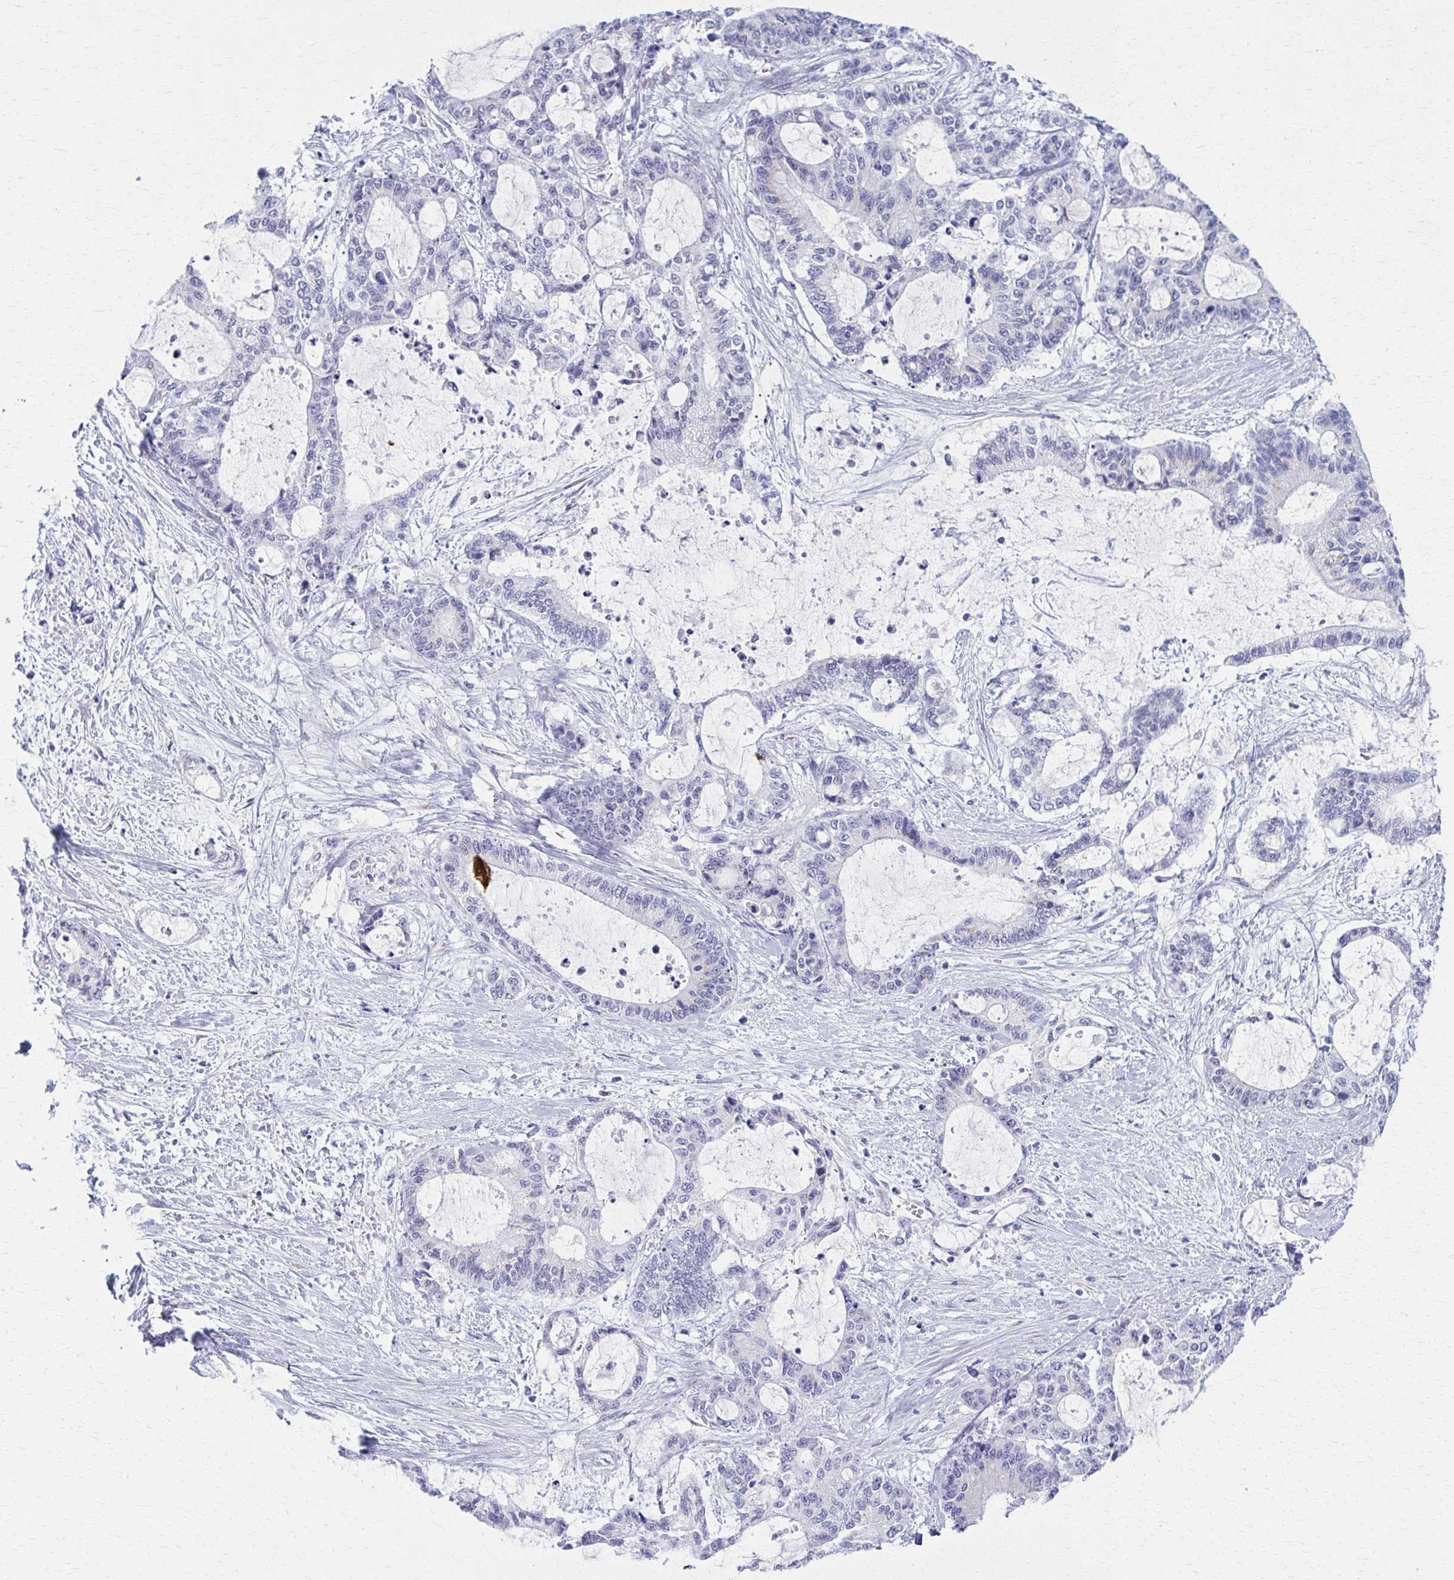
{"staining": {"intensity": "weak", "quantity": "25%-75%", "location": "cytoplasmic/membranous"}, "tissue": "liver cancer", "cell_type": "Tumor cells", "image_type": "cancer", "snomed": [{"axis": "morphology", "description": "Normal tissue, NOS"}, {"axis": "morphology", "description": "Cholangiocarcinoma"}, {"axis": "topography", "description": "Liver"}, {"axis": "topography", "description": "Peripheral nerve tissue"}], "caption": "Human liver cancer stained for a protein (brown) reveals weak cytoplasmic/membranous positive positivity in approximately 25%-75% of tumor cells.", "gene": "SCLY", "patient": {"sex": "female", "age": 73}}